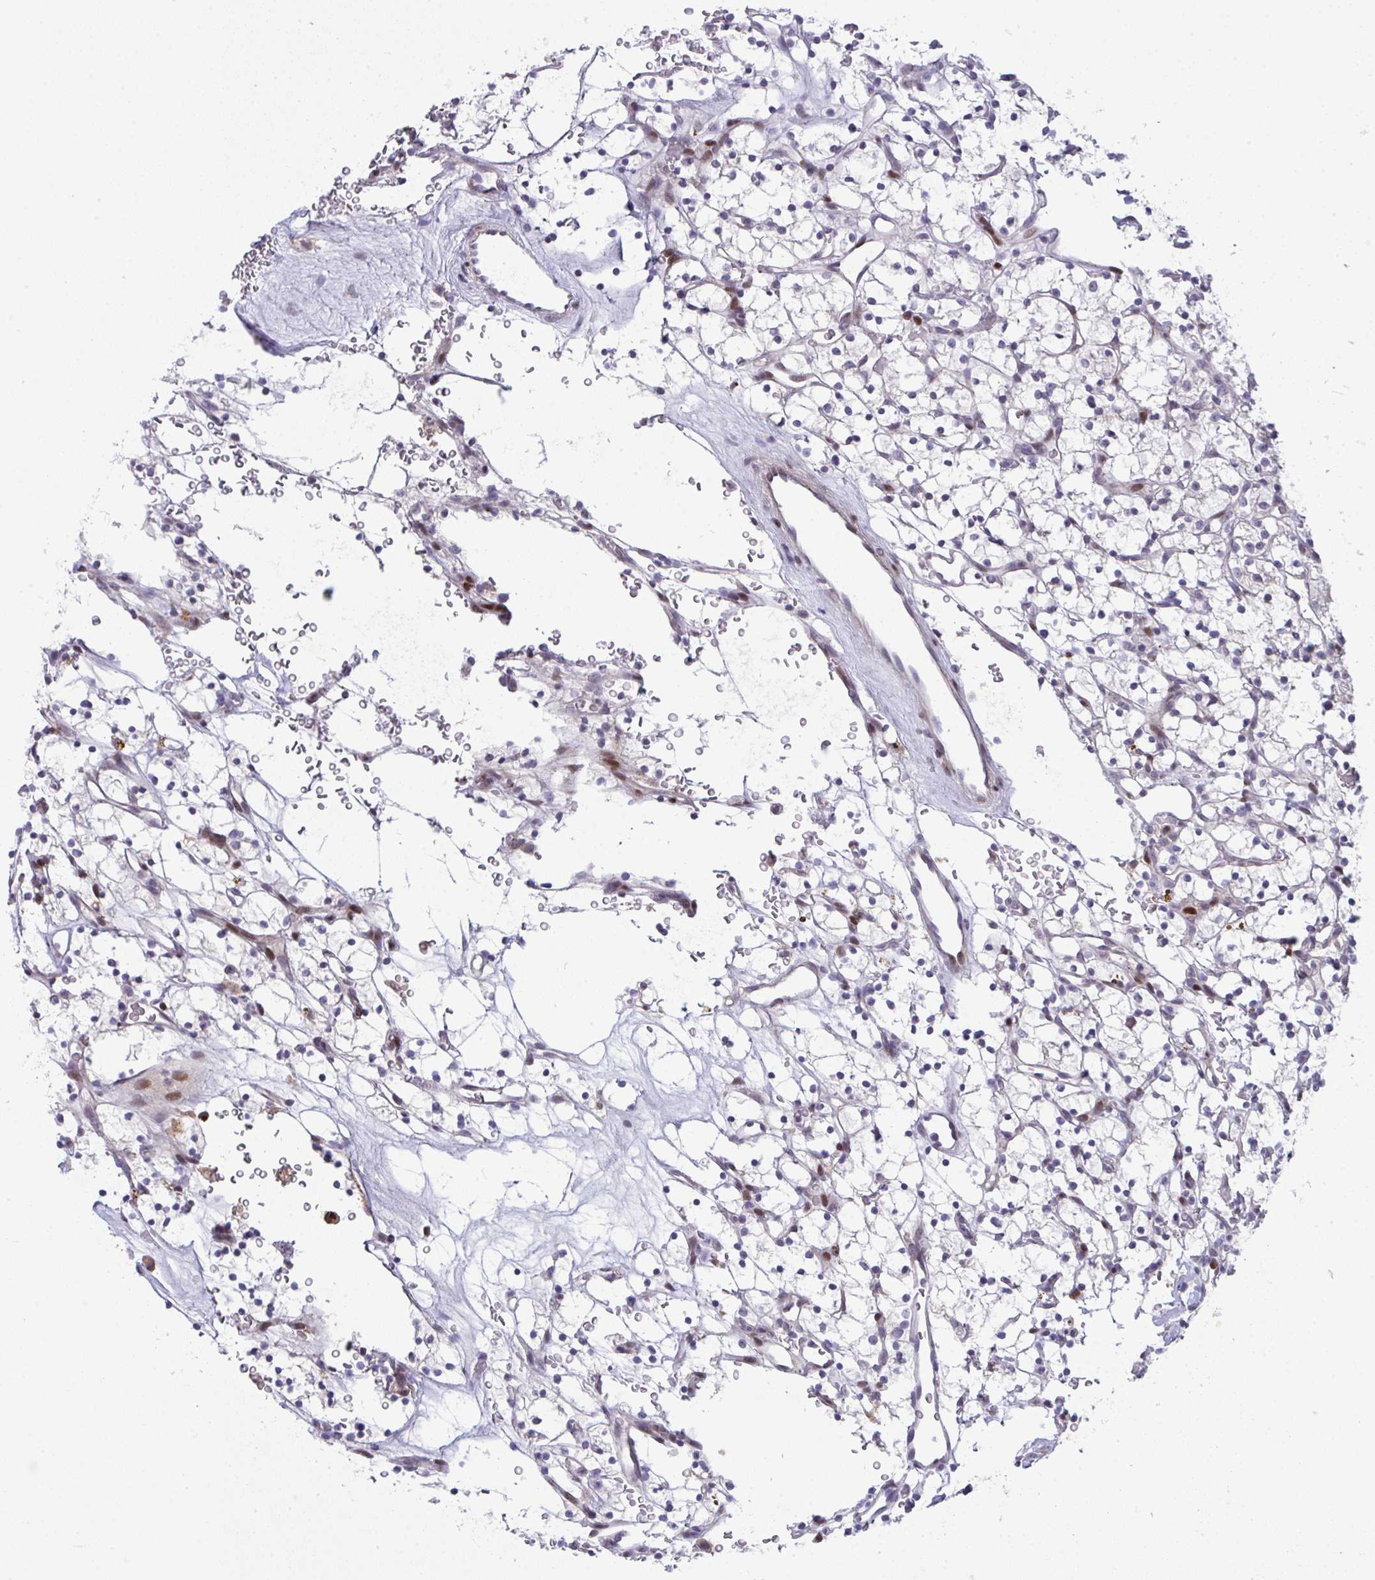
{"staining": {"intensity": "negative", "quantity": "none", "location": "none"}, "tissue": "renal cancer", "cell_type": "Tumor cells", "image_type": "cancer", "snomed": [{"axis": "morphology", "description": "Adenocarcinoma, NOS"}, {"axis": "topography", "description": "Kidney"}], "caption": "High magnification brightfield microscopy of renal cancer stained with DAB (3,3'-diaminobenzidine) (brown) and counterstained with hematoxylin (blue): tumor cells show no significant staining.", "gene": "GALNT16", "patient": {"sex": "female", "age": 64}}